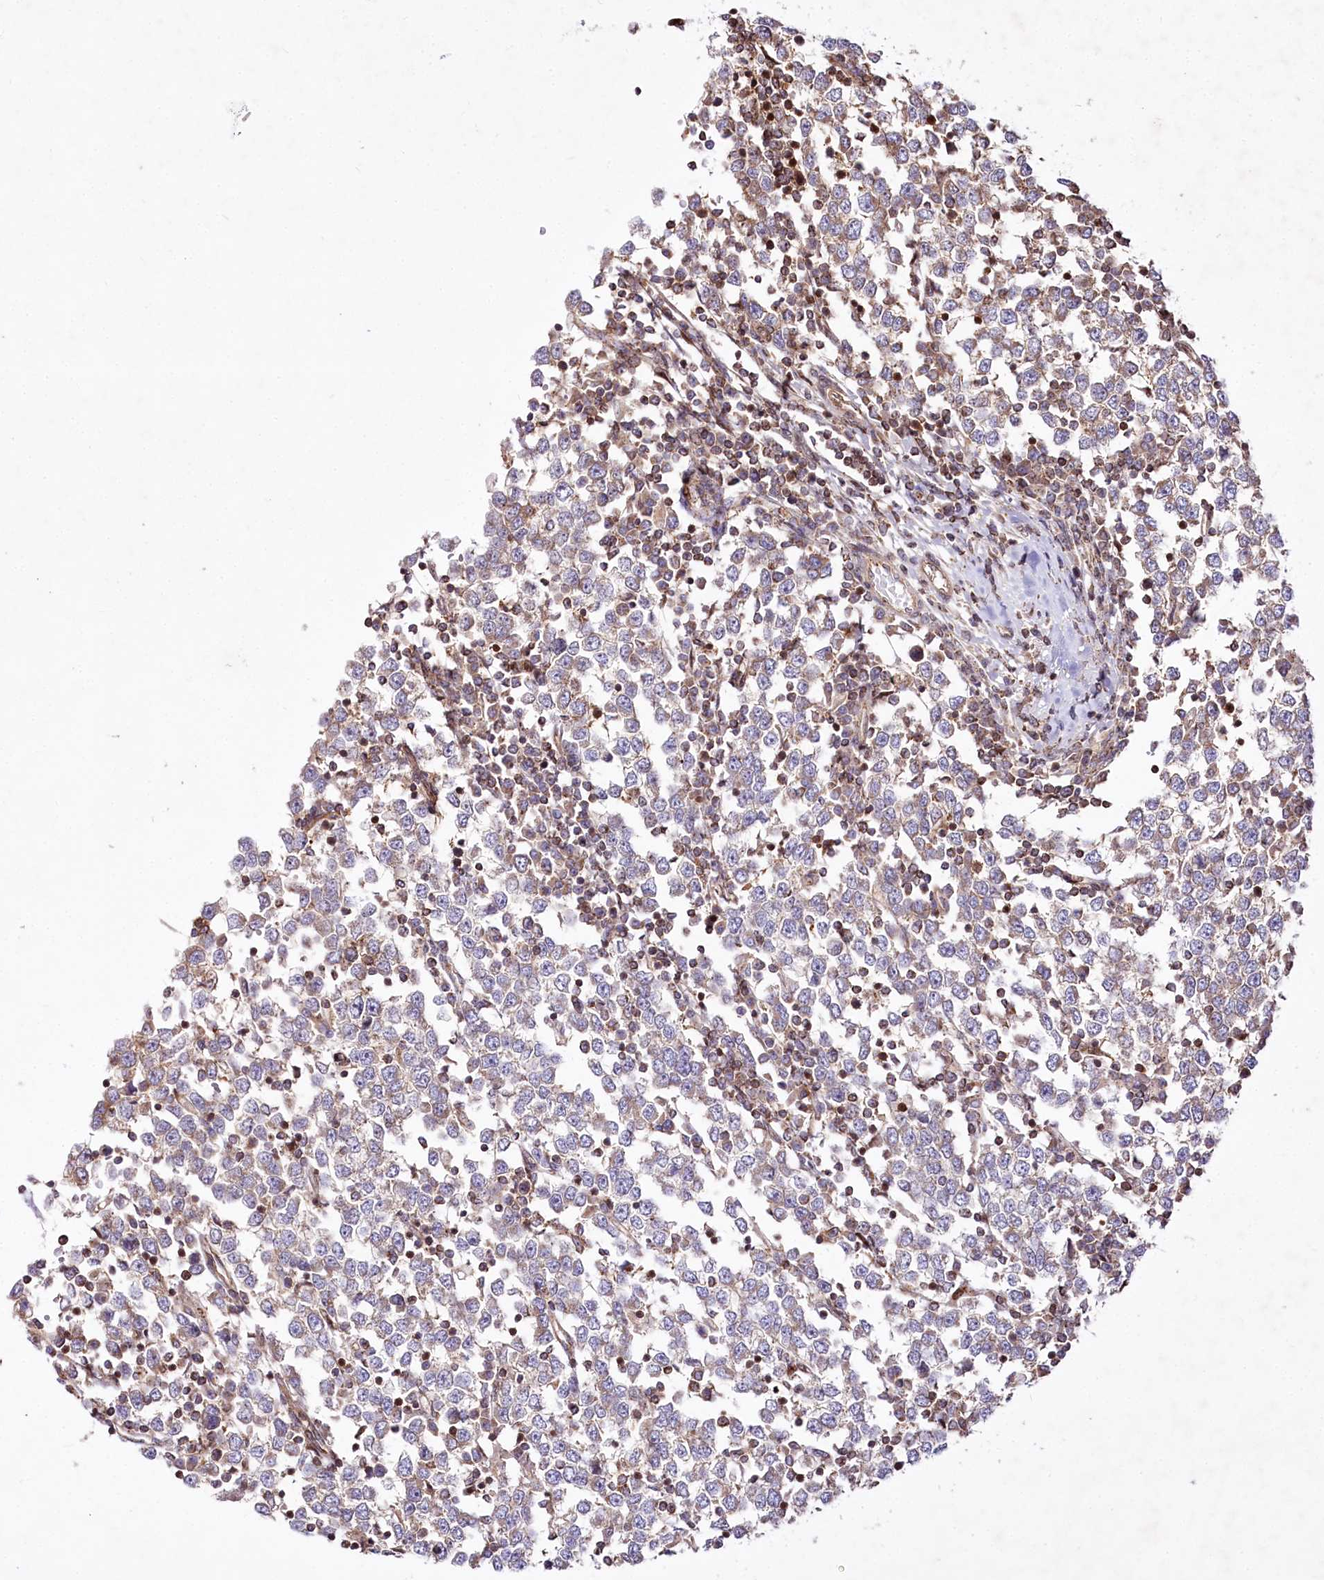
{"staining": {"intensity": "negative", "quantity": "none", "location": "none"}, "tissue": "testis cancer", "cell_type": "Tumor cells", "image_type": "cancer", "snomed": [{"axis": "morphology", "description": "Seminoma, NOS"}, {"axis": "topography", "description": "Testis"}], "caption": "Immunohistochemistry (IHC) of human testis seminoma reveals no staining in tumor cells. (DAB (3,3'-diaminobenzidine) IHC with hematoxylin counter stain).", "gene": "ZFYVE27", "patient": {"sex": "male", "age": 65}}